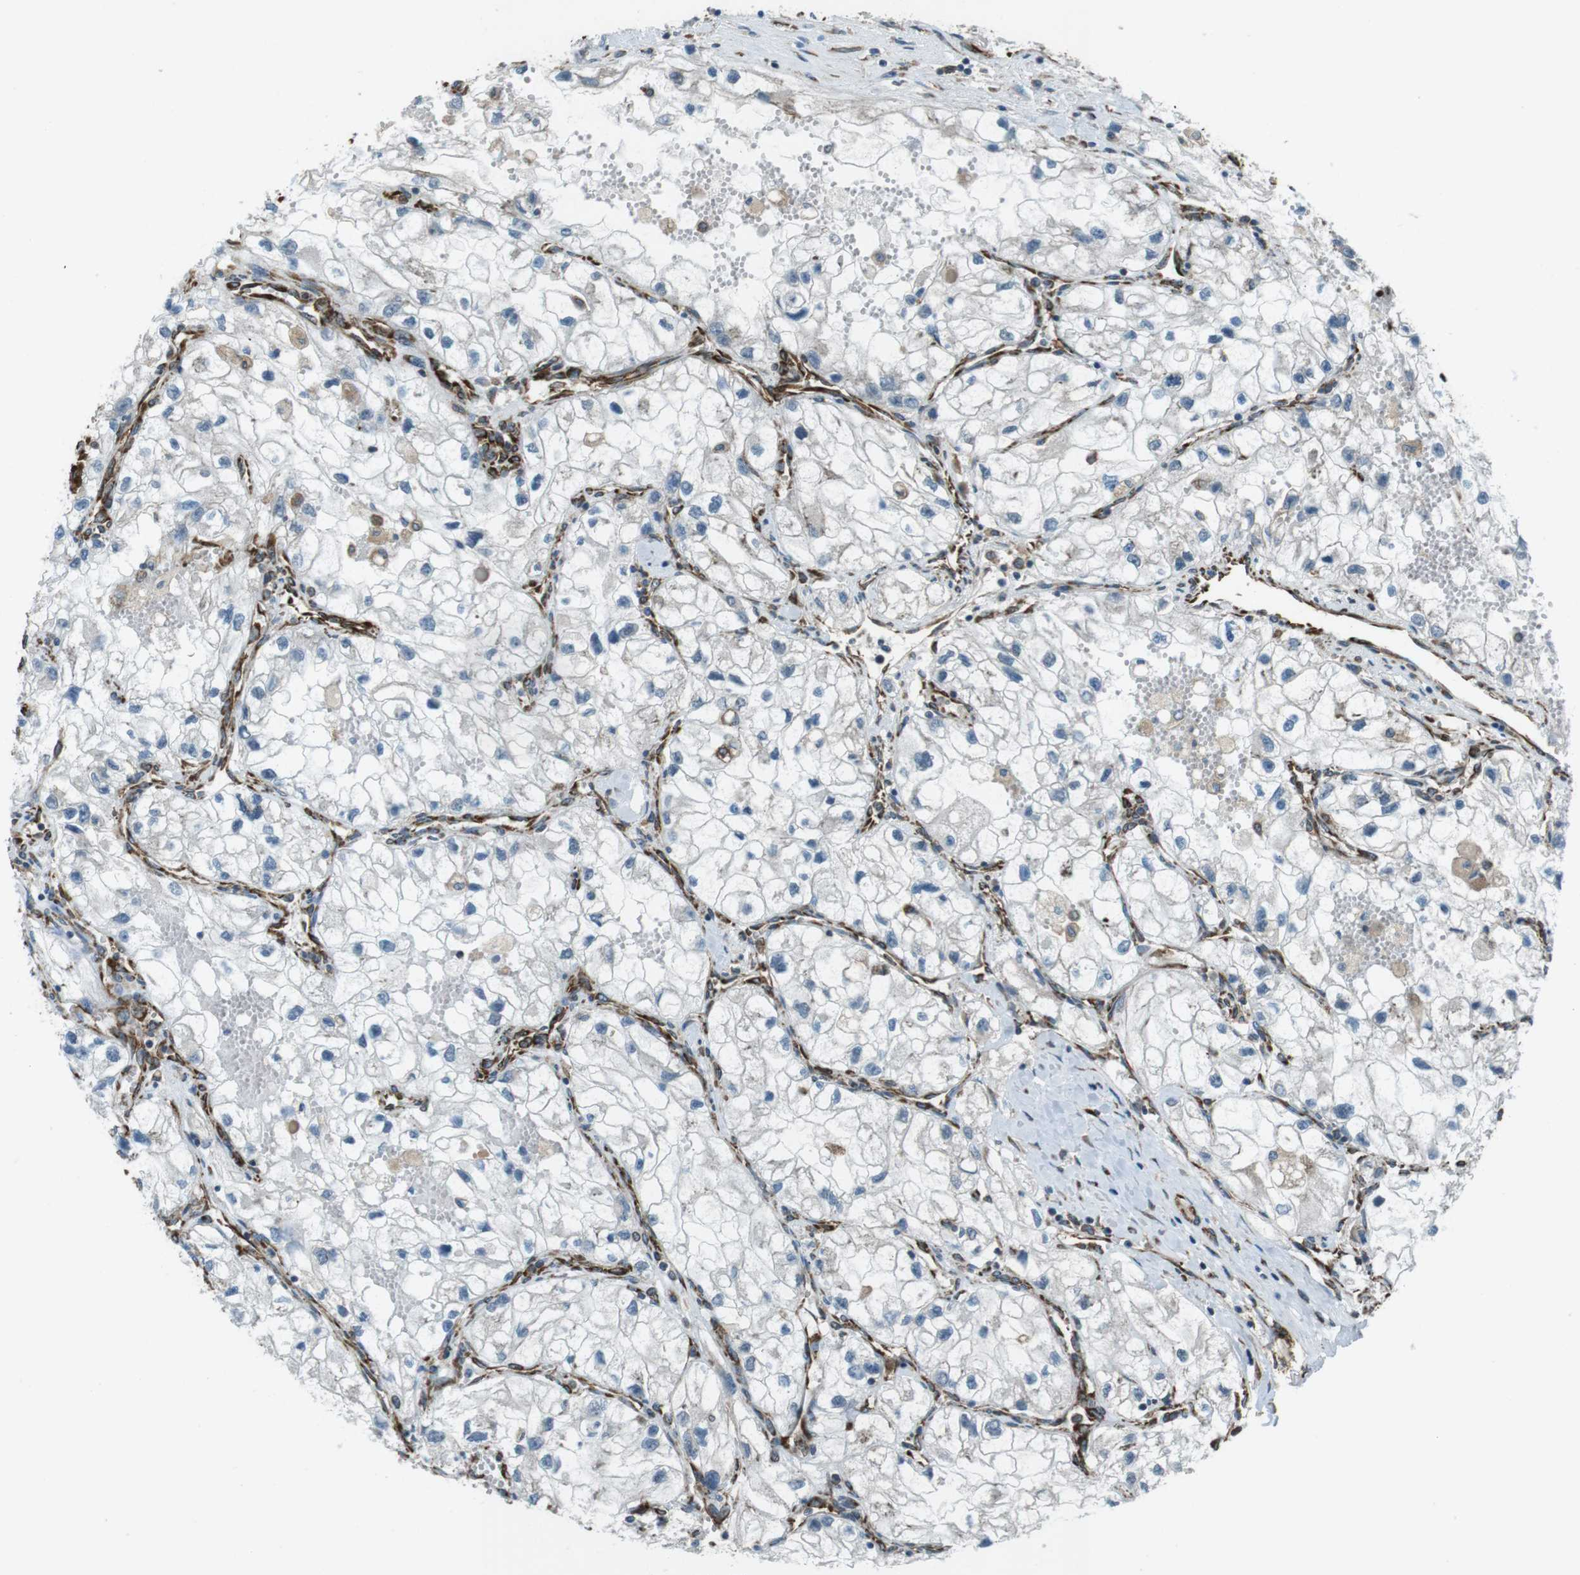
{"staining": {"intensity": "negative", "quantity": "none", "location": "none"}, "tissue": "renal cancer", "cell_type": "Tumor cells", "image_type": "cancer", "snomed": [{"axis": "morphology", "description": "Adenocarcinoma, NOS"}, {"axis": "topography", "description": "Kidney"}], "caption": "Tumor cells are negative for protein expression in human renal cancer (adenocarcinoma).", "gene": "KTN1", "patient": {"sex": "female", "age": 70}}